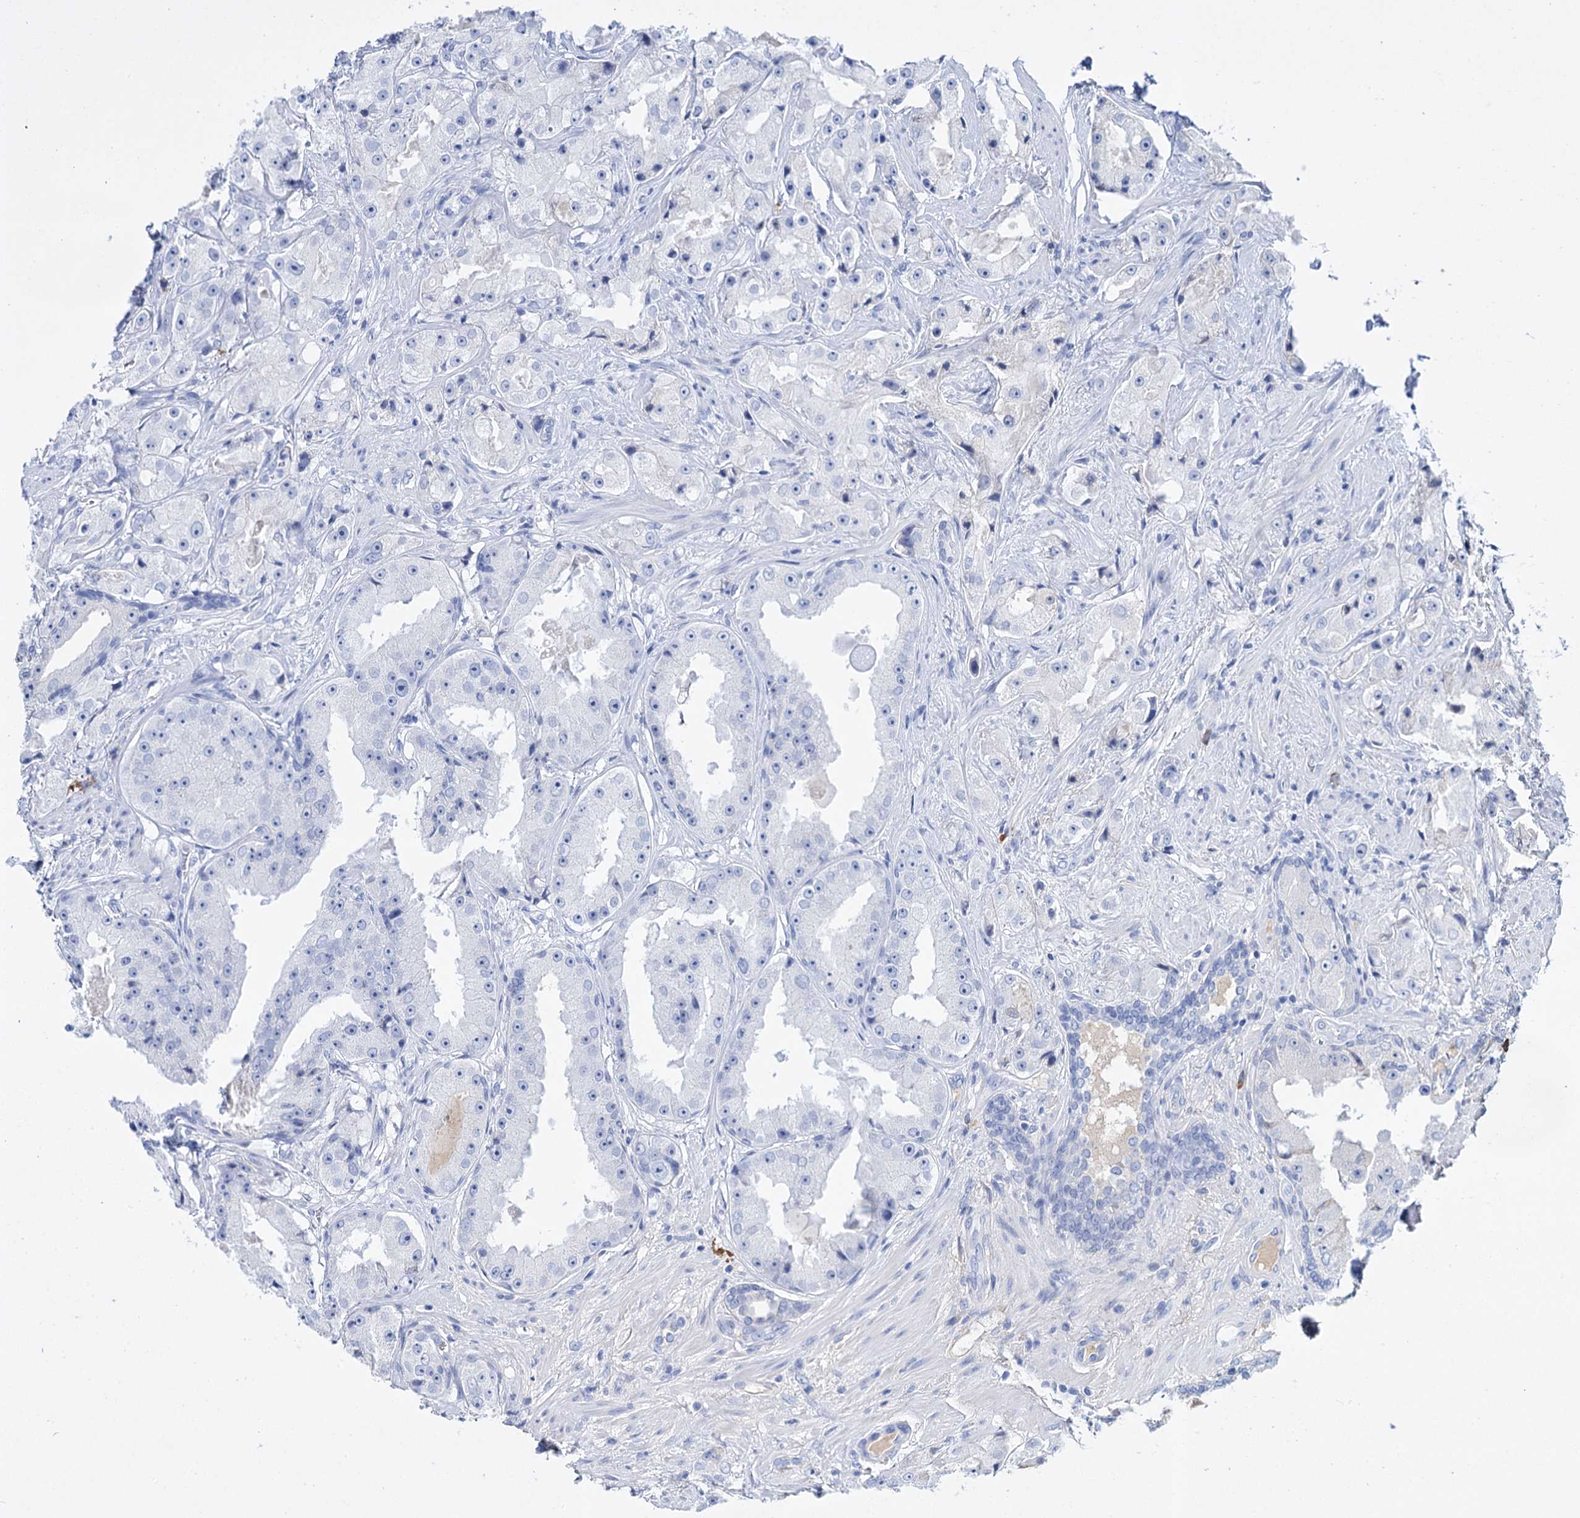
{"staining": {"intensity": "negative", "quantity": "none", "location": "none"}, "tissue": "prostate cancer", "cell_type": "Tumor cells", "image_type": "cancer", "snomed": [{"axis": "morphology", "description": "Adenocarcinoma, High grade"}, {"axis": "topography", "description": "Prostate"}], "caption": "DAB immunohistochemical staining of prostate adenocarcinoma (high-grade) demonstrates no significant expression in tumor cells.", "gene": "FBXW12", "patient": {"sex": "male", "age": 73}}